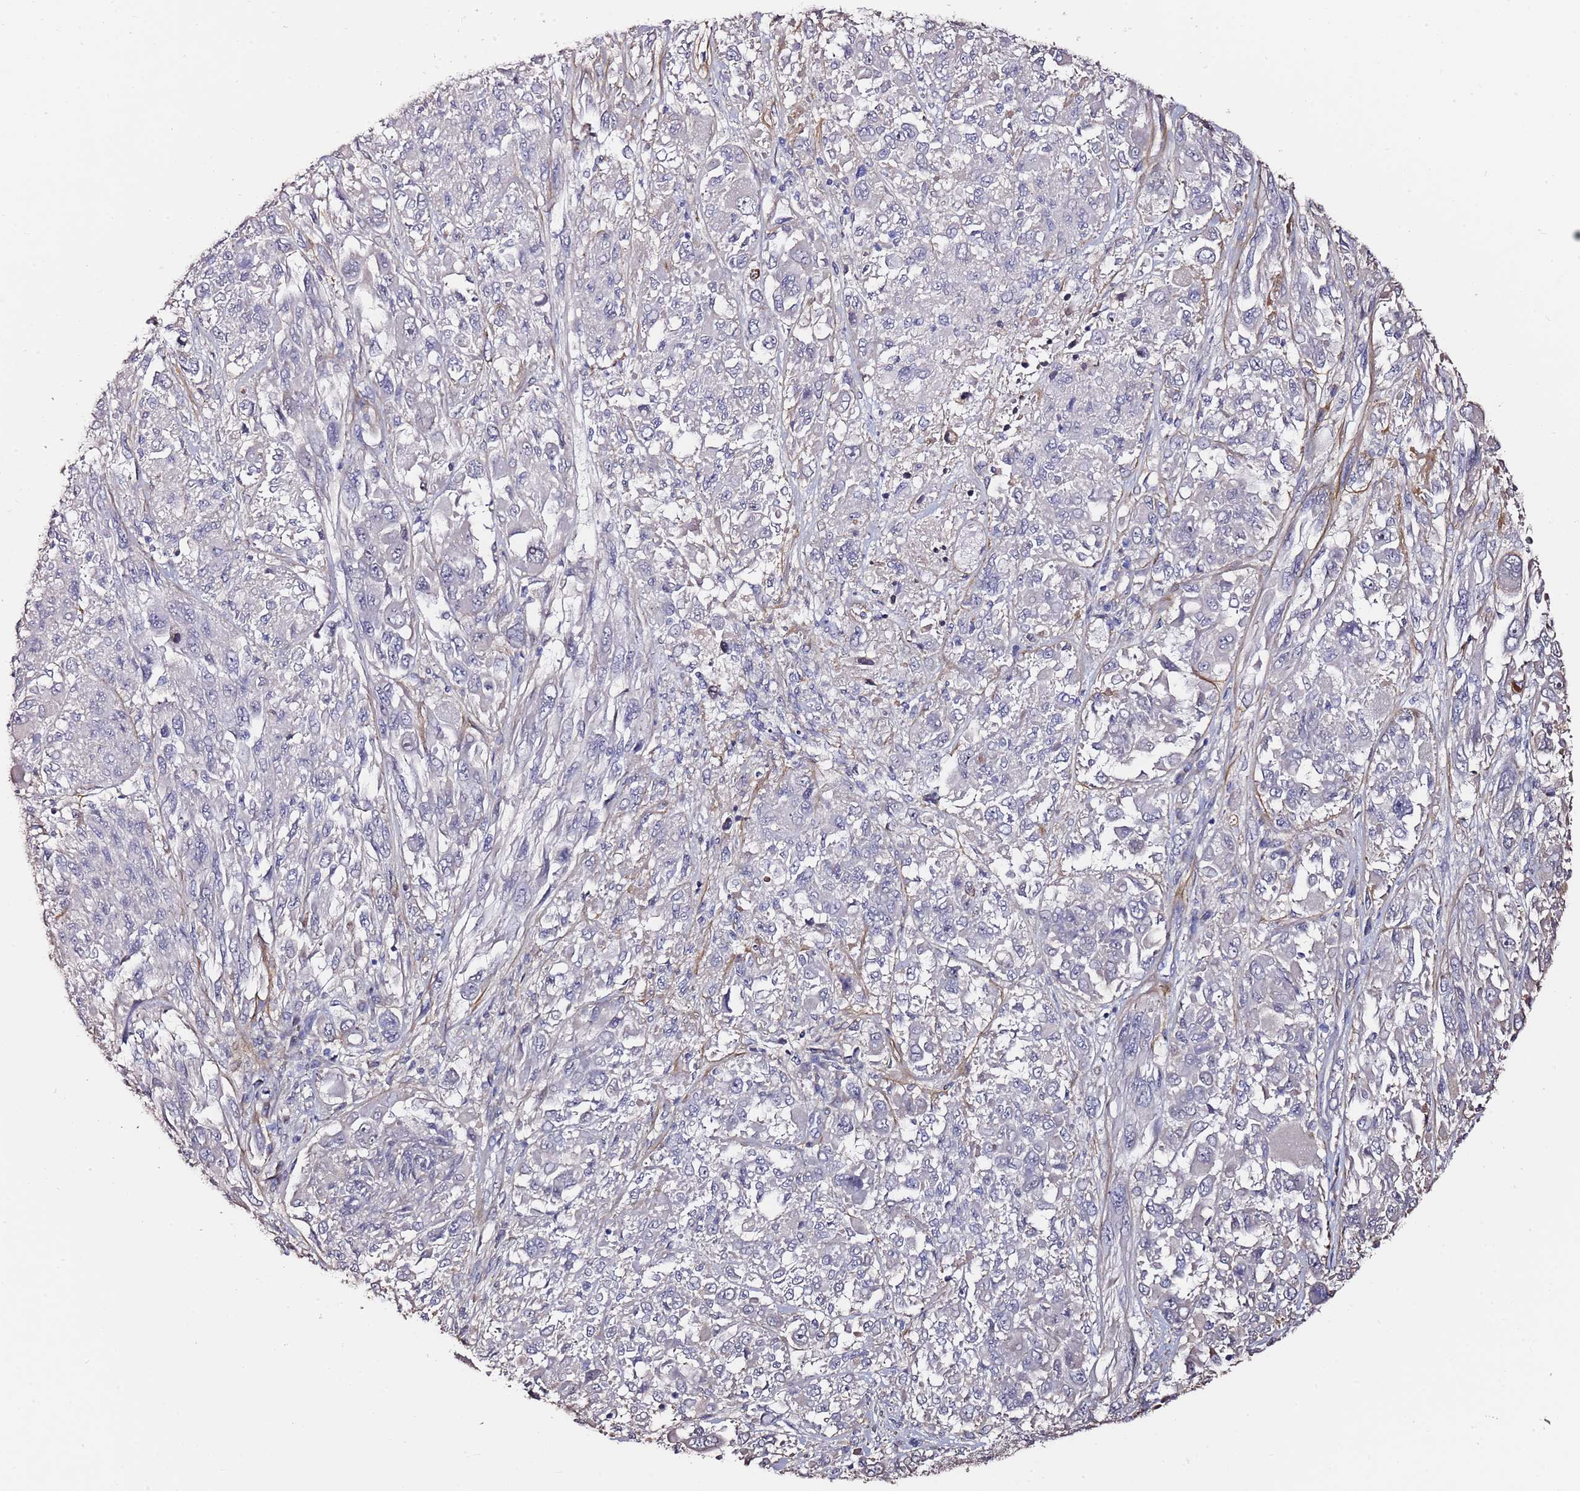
{"staining": {"intensity": "negative", "quantity": "none", "location": "none"}, "tissue": "melanoma", "cell_type": "Tumor cells", "image_type": "cancer", "snomed": [{"axis": "morphology", "description": "Malignant melanoma, NOS"}, {"axis": "topography", "description": "Skin"}], "caption": "This is an immunohistochemistry (IHC) histopathology image of human malignant melanoma. There is no staining in tumor cells.", "gene": "C3orf80", "patient": {"sex": "female", "age": 91}}